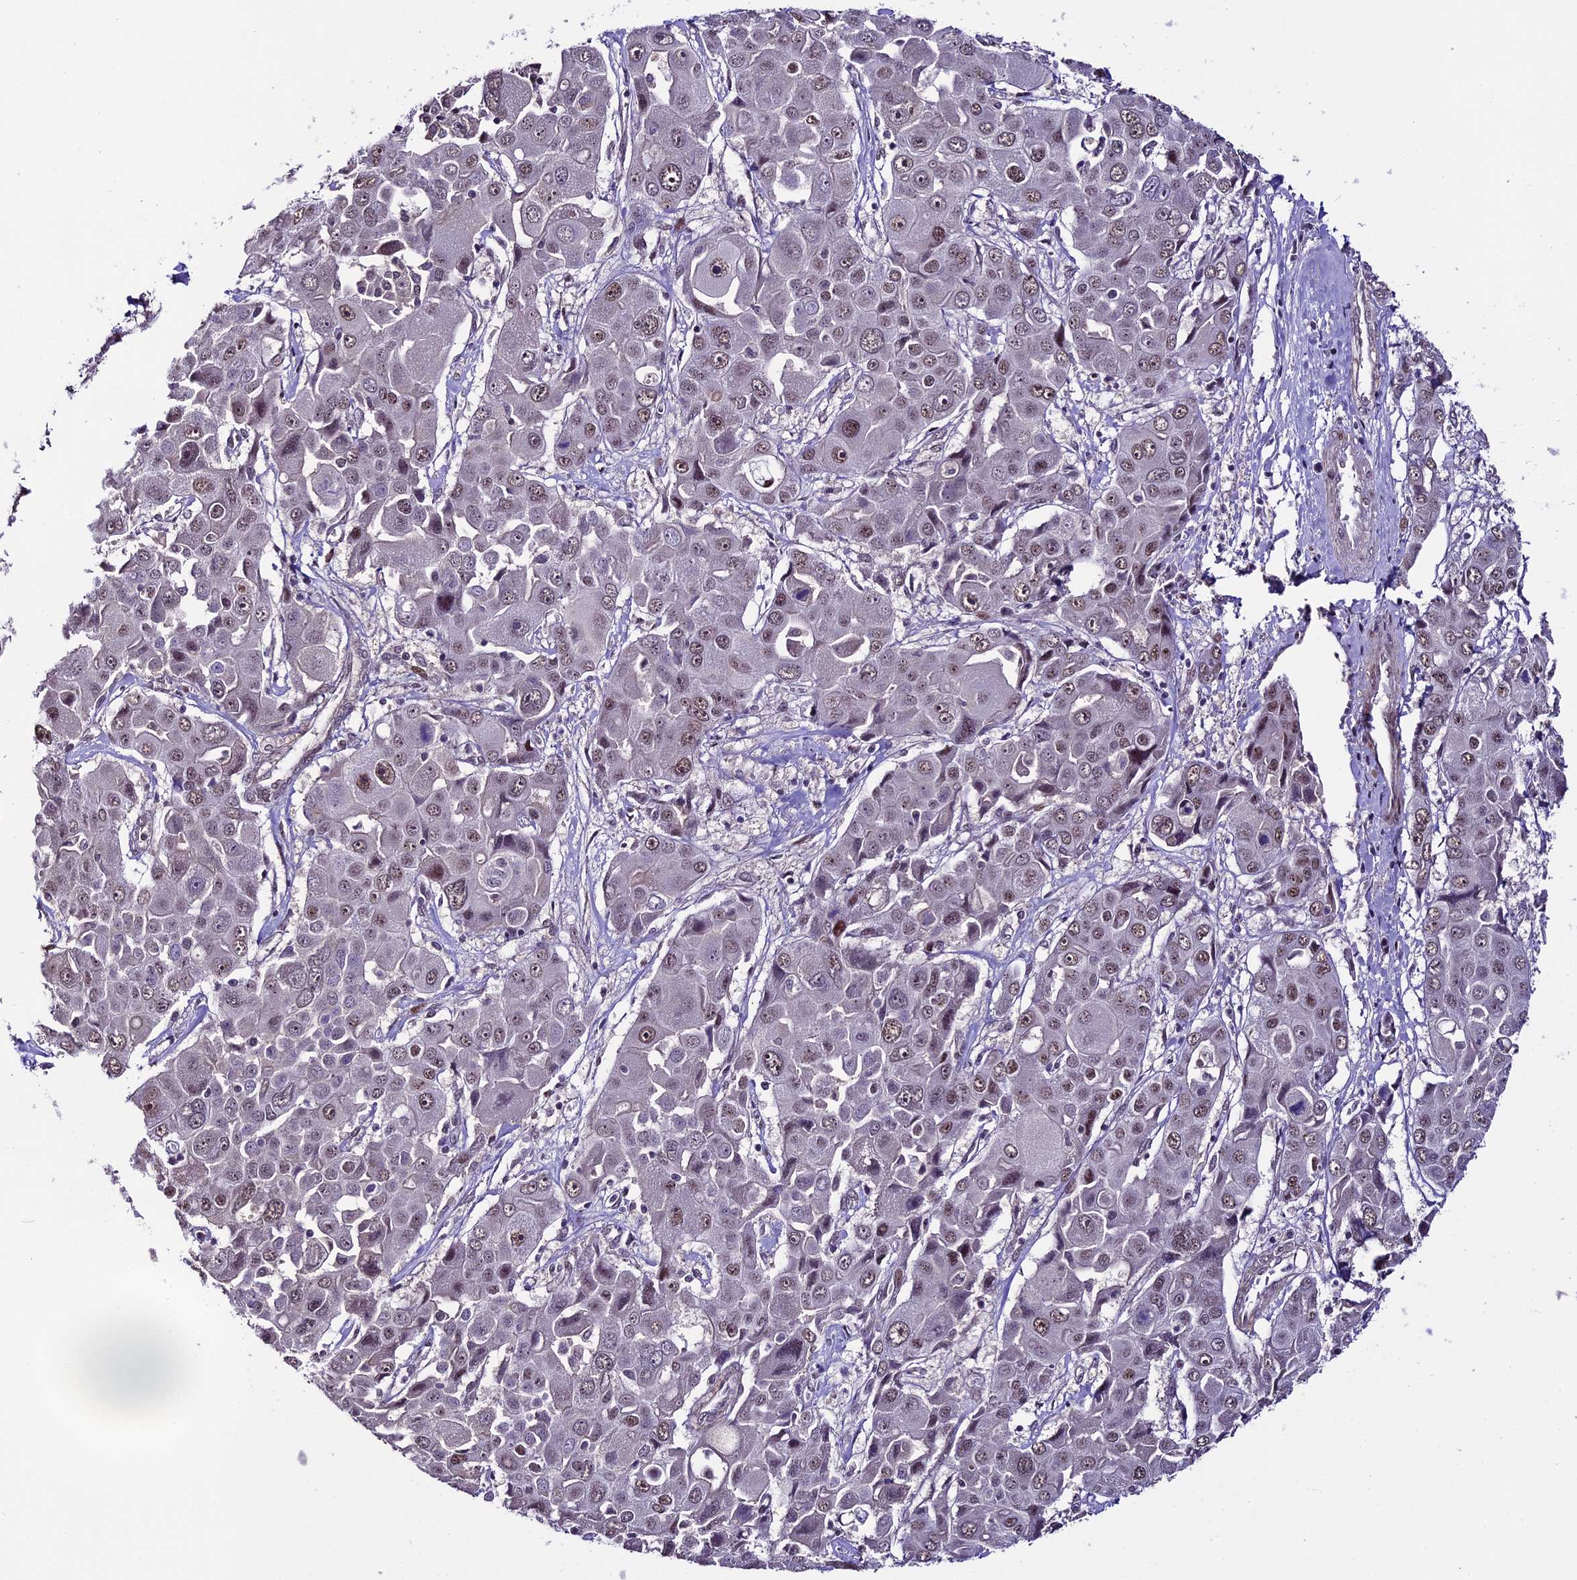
{"staining": {"intensity": "weak", "quantity": ">75%", "location": "nuclear"}, "tissue": "liver cancer", "cell_type": "Tumor cells", "image_type": "cancer", "snomed": [{"axis": "morphology", "description": "Cholangiocarcinoma"}, {"axis": "topography", "description": "Liver"}], "caption": "This is an image of immunohistochemistry staining of liver cancer (cholangiocarcinoma), which shows weak expression in the nuclear of tumor cells.", "gene": "TCP11L2", "patient": {"sex": "male", "age": 67}}